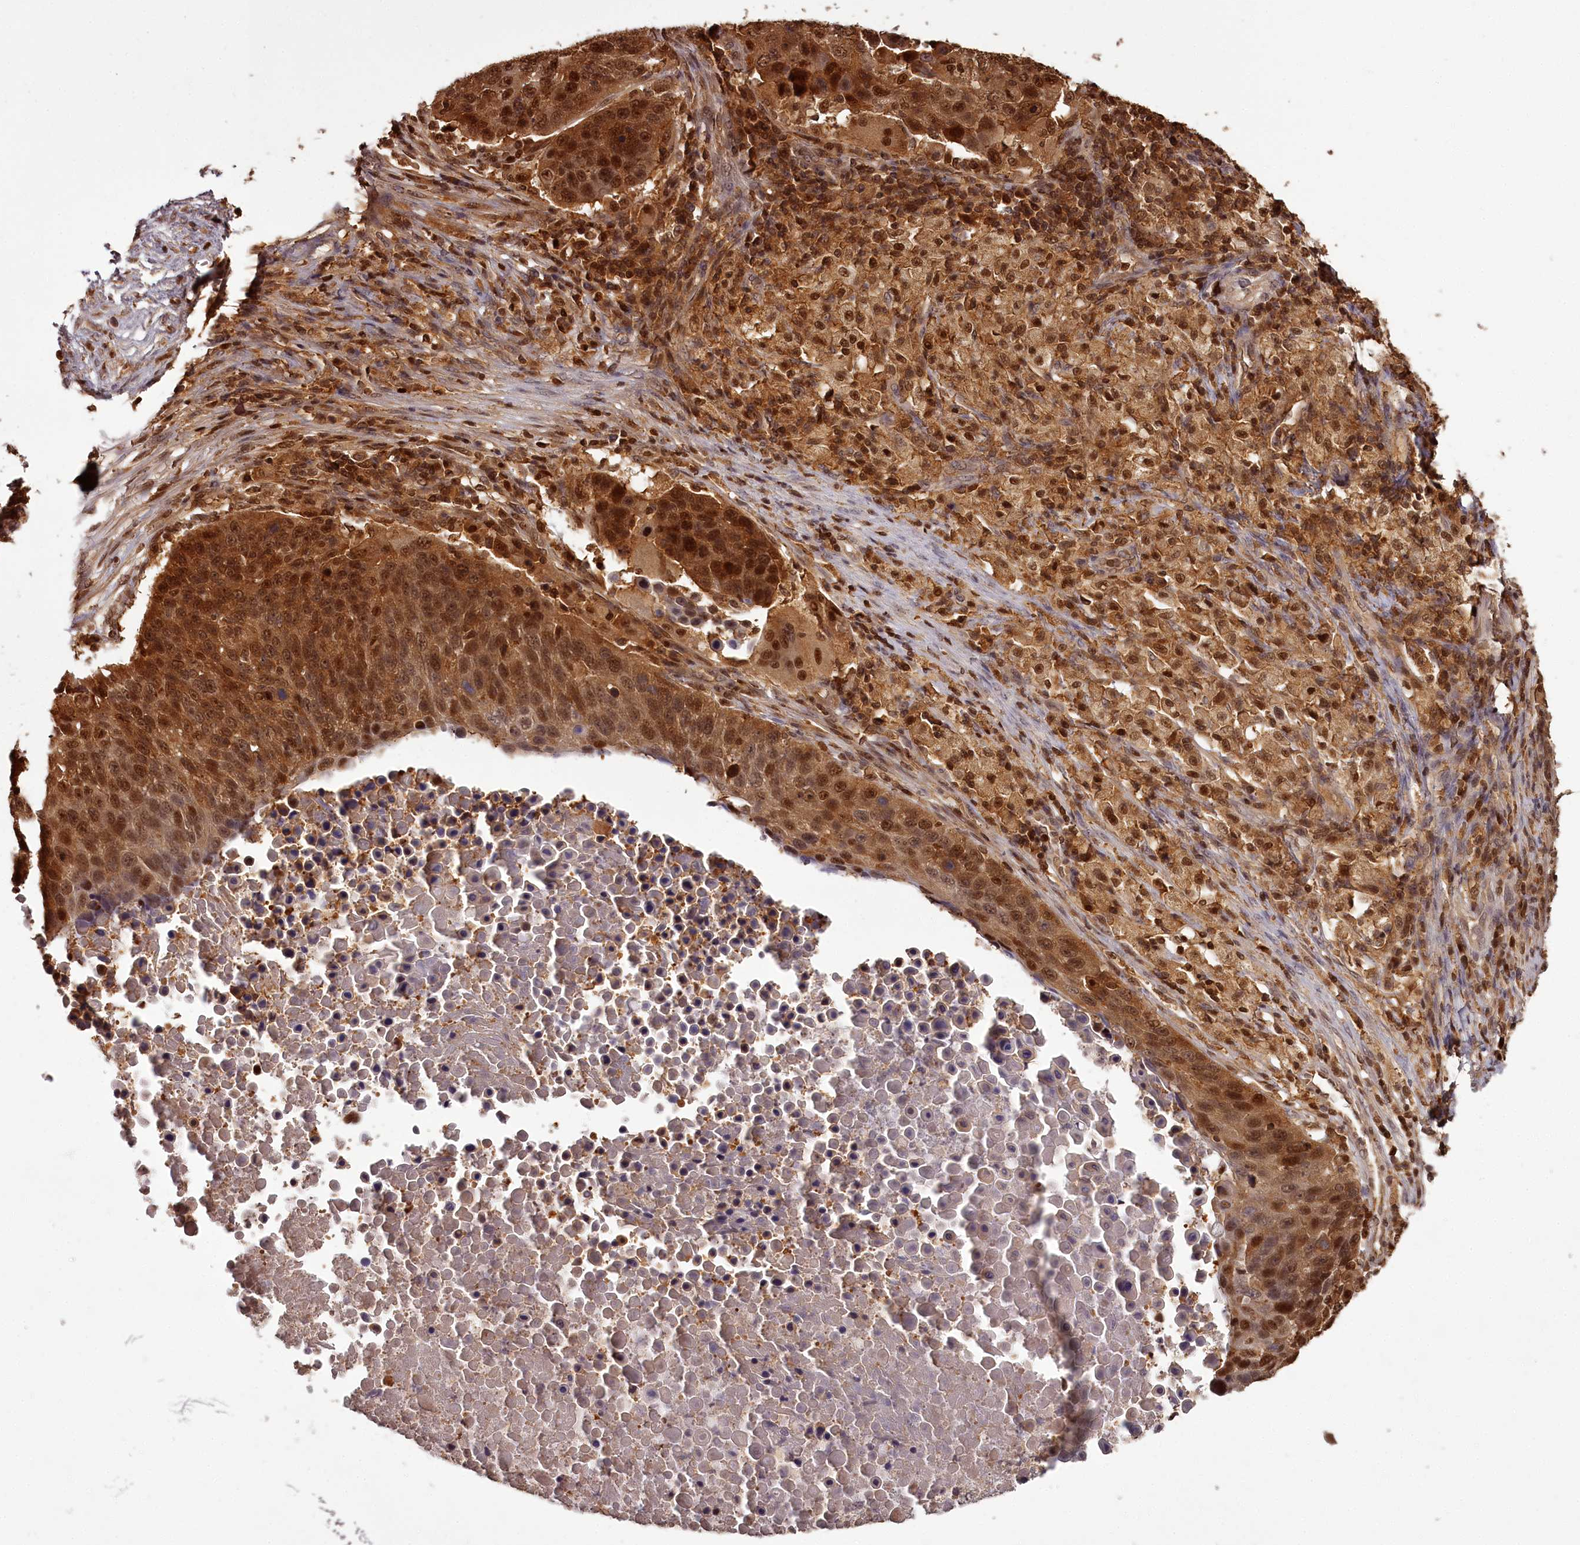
{"staining": {"intensity": "moderate", "quantity": ">75%", "location": "cytoplasmic/membranous,nuclear"}, "tissue": "lung cancer", "cell_type": "Tumor cells", "image_type": "cancer", "snomed": [{"axis": "morphology", "description": "Normal tissue, NOS"}, {"axis": "morphology", "description": "Squamous cell carcinoma, NOS"}, {"axis": "topography", "description": "Lymph node"}, {"axis": "topography", "description": "Lung"}], "caption": "Approximately >75% of tumor cells in human lung squamous cell carcinoma exhibit moderate cytoplasmic/membranous and nuclear protein positivity as visualized by brown immunohistochemical staining.", "gene": "NPRL2", "patient": {"sex": "male", "age": 66}}